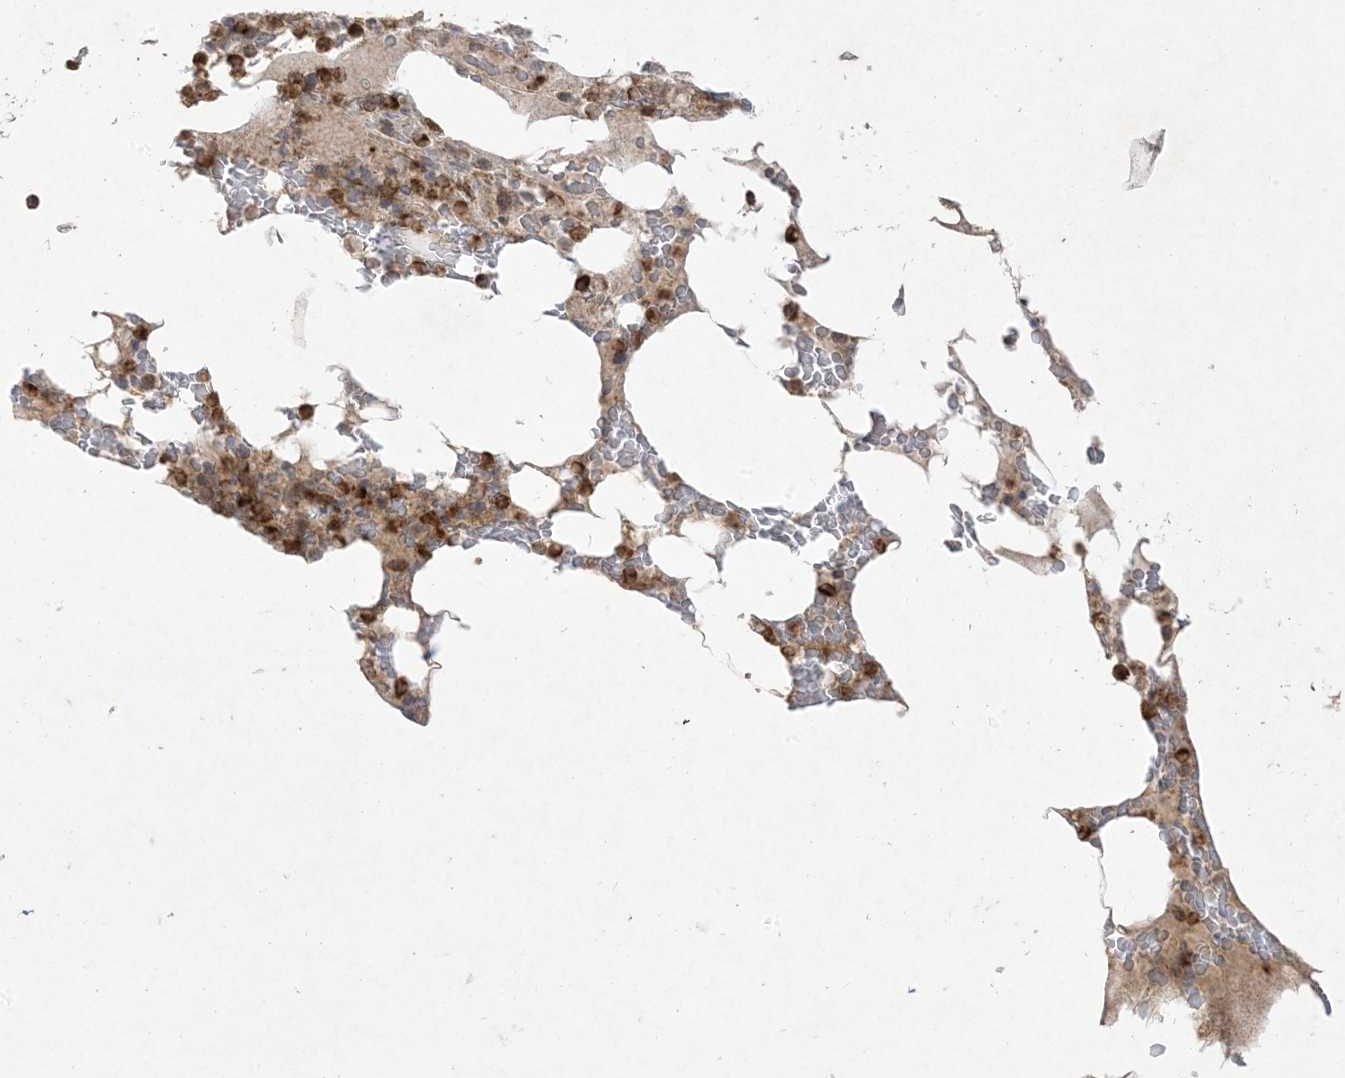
{"staining": {"intensity": "strong", "quantity": "25%-75%", "location": "cytoplasmic/membranous"}, "tissue": "bone marrow", "cell_type": "Hematopoietic cells", "image_type": "normal", "snomed": [{"axis": "morphology", "description": "Normal tissue, NOS"}, {"axis": "topography", "description": "Bone marrow"}], "caption": "Immunohistochemical staining of normal human bone marrow shows 25%-75% levels of strong cytoplasmic/membranous protein staining in about 25%-75% of hematopoietic cells.", "gene": "UBE2C", "patient": {"sex": "male", "age": 58}}